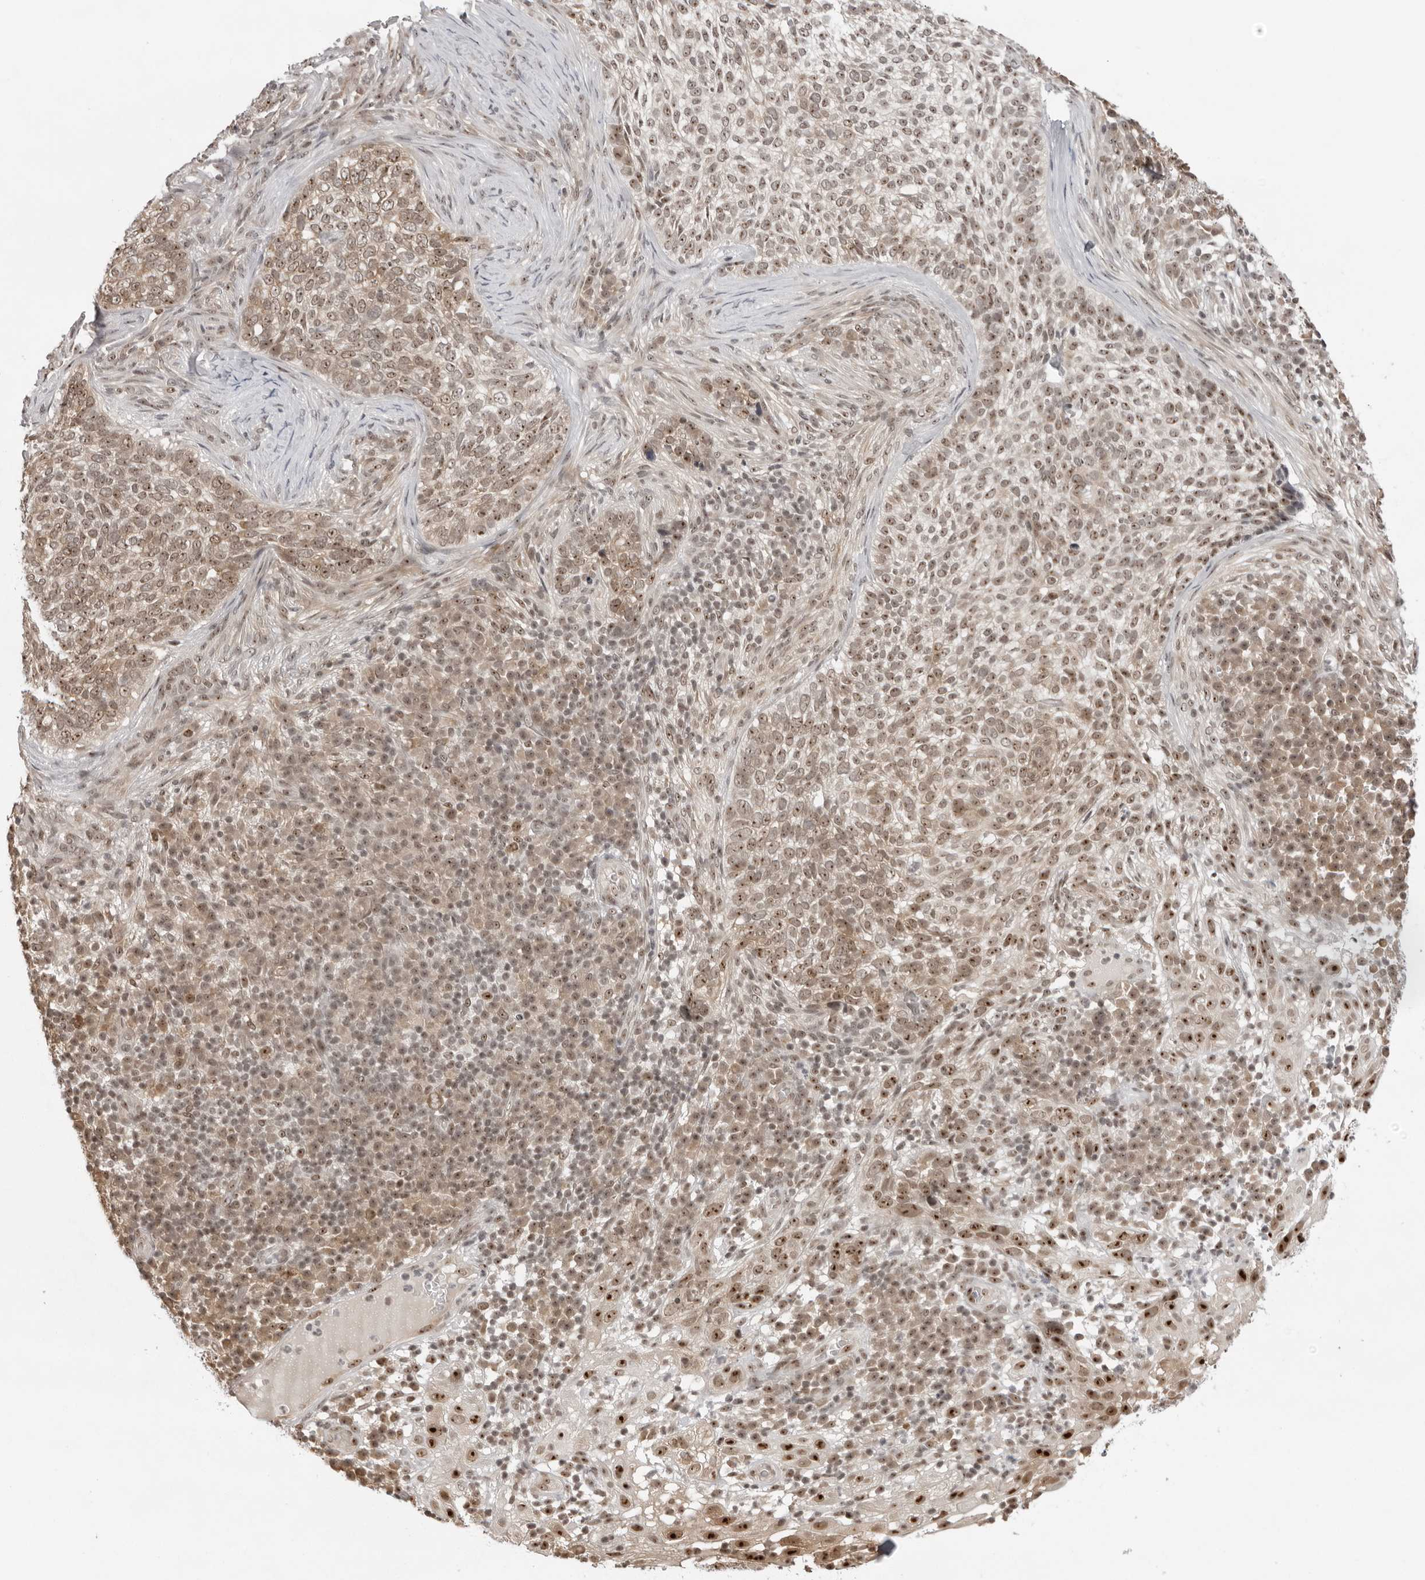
{"staining": {"intensity": "moderate", "quantity": ">75%", "location": "cytoplasmic/membranous,nuclear"}, "tissue": "skin cancer", "cell_type": "Tumor cells", "image_type": "cancer", "snomed": [{"axis": "morphology", "description": "Basal cell carcinoma"}, {"axis": "topography", "description": "Skin"}], "caption": "Human skin basal cell carcinoma stained with a protein marker demonstrates moderate staining in tumor cells.", "gene": "EXOSC10", "patient": {"sex": "female", "age": 64}}